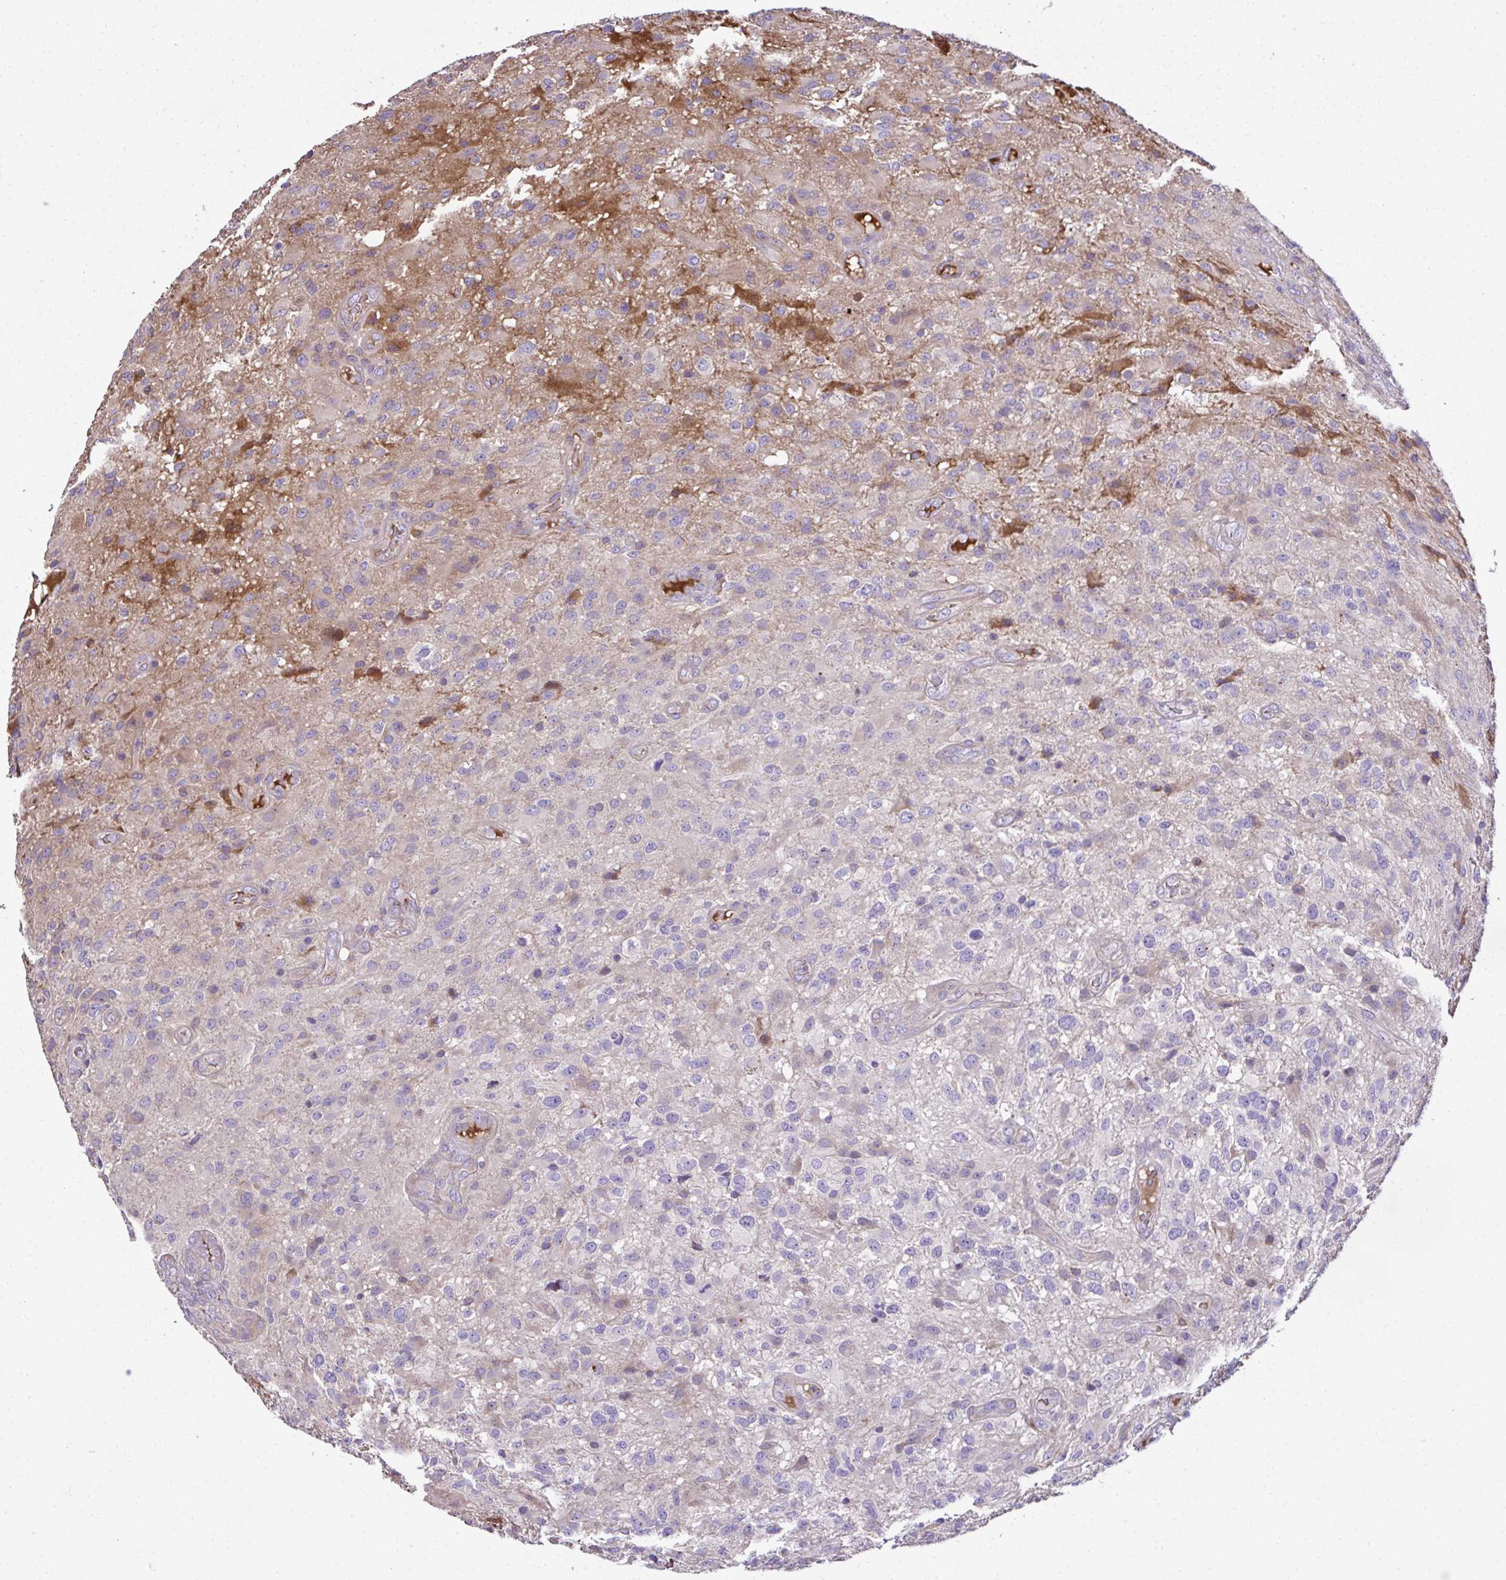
{"staining": {"intensity": "negative", "quantity": "none", "location": "none"}, "tissue": "glioma", "cell_type": "Tumor cells", "image_type": "cancer", "snomed": [{"axis": "morphology", "description": "Glioma, malignant, High grade"}, {"axis": "topography", "description": "Brain"}], "caption": "IHC photomicrograph of neoplastic tissue: human glioma stained with DAB (3,3'-diaminobenzidine) shows no significant protein positivity in tumor cells. Brightfield microscopy of immunohistochemistry stained with DAB (3,3'-diaminobenzidine) (brown) and hematoxylin (blue), captured at high magnification.", "gene": "CCDC85C", "patient": {"sex": "male", "age": 53}}